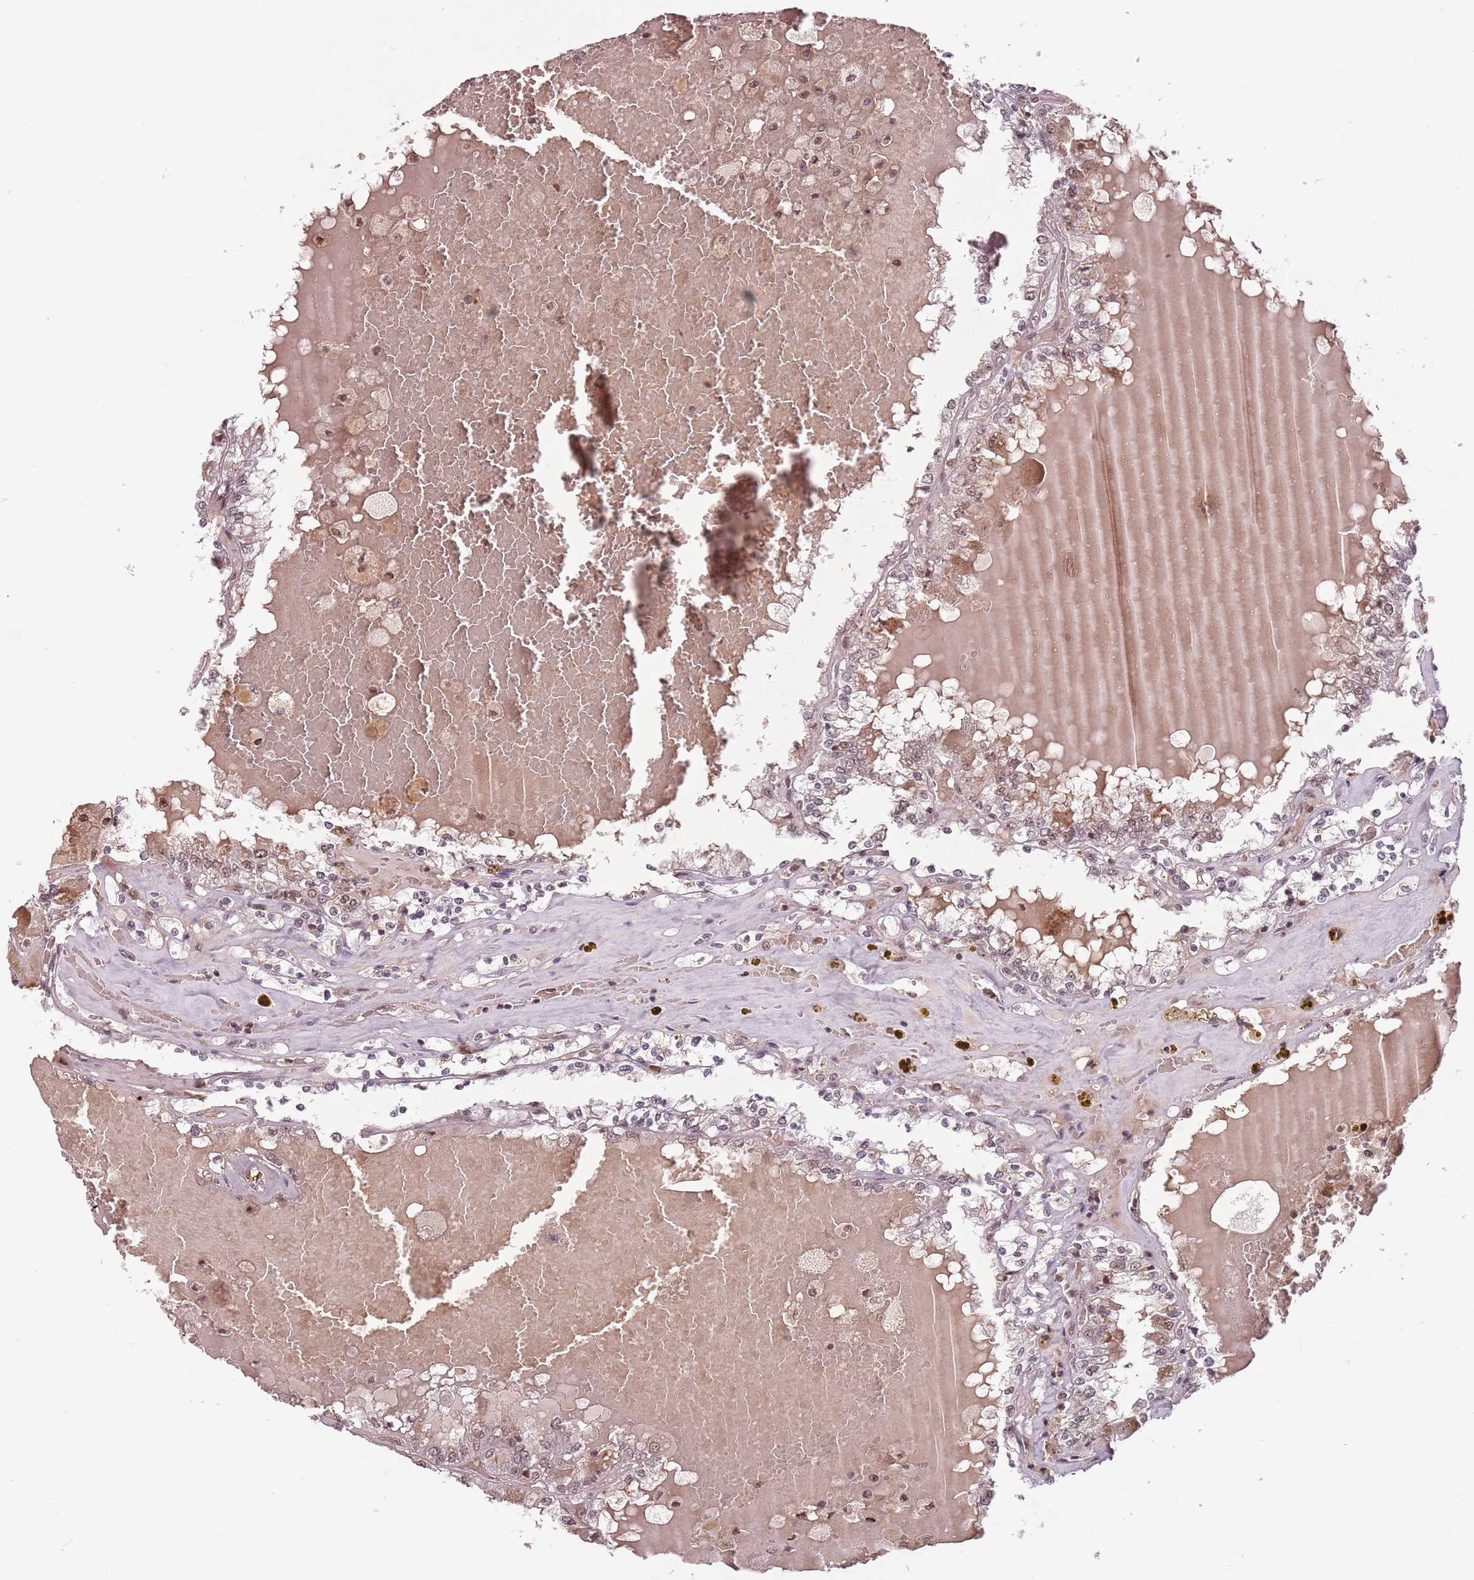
{"staining": {"intensity": "moderate", "quantity": "<25%", "location": "nuclear"}, "tissue": "renal cancer", "cell_type": "Tumor cells", "image_type": "cancer", "snomed": [{"axis": "morphology", "description": "Adenocarcinoma, NOS"}, {"axis": "topography", "description": "Kidney"}], "caption": "Renal cancer tissue displays moderate nuclear expression in about <25% of tumor cells, visualized by immunohistochemistry.", "gene": "NCBP1", "patient": {"sex": "female", "age": 56}}